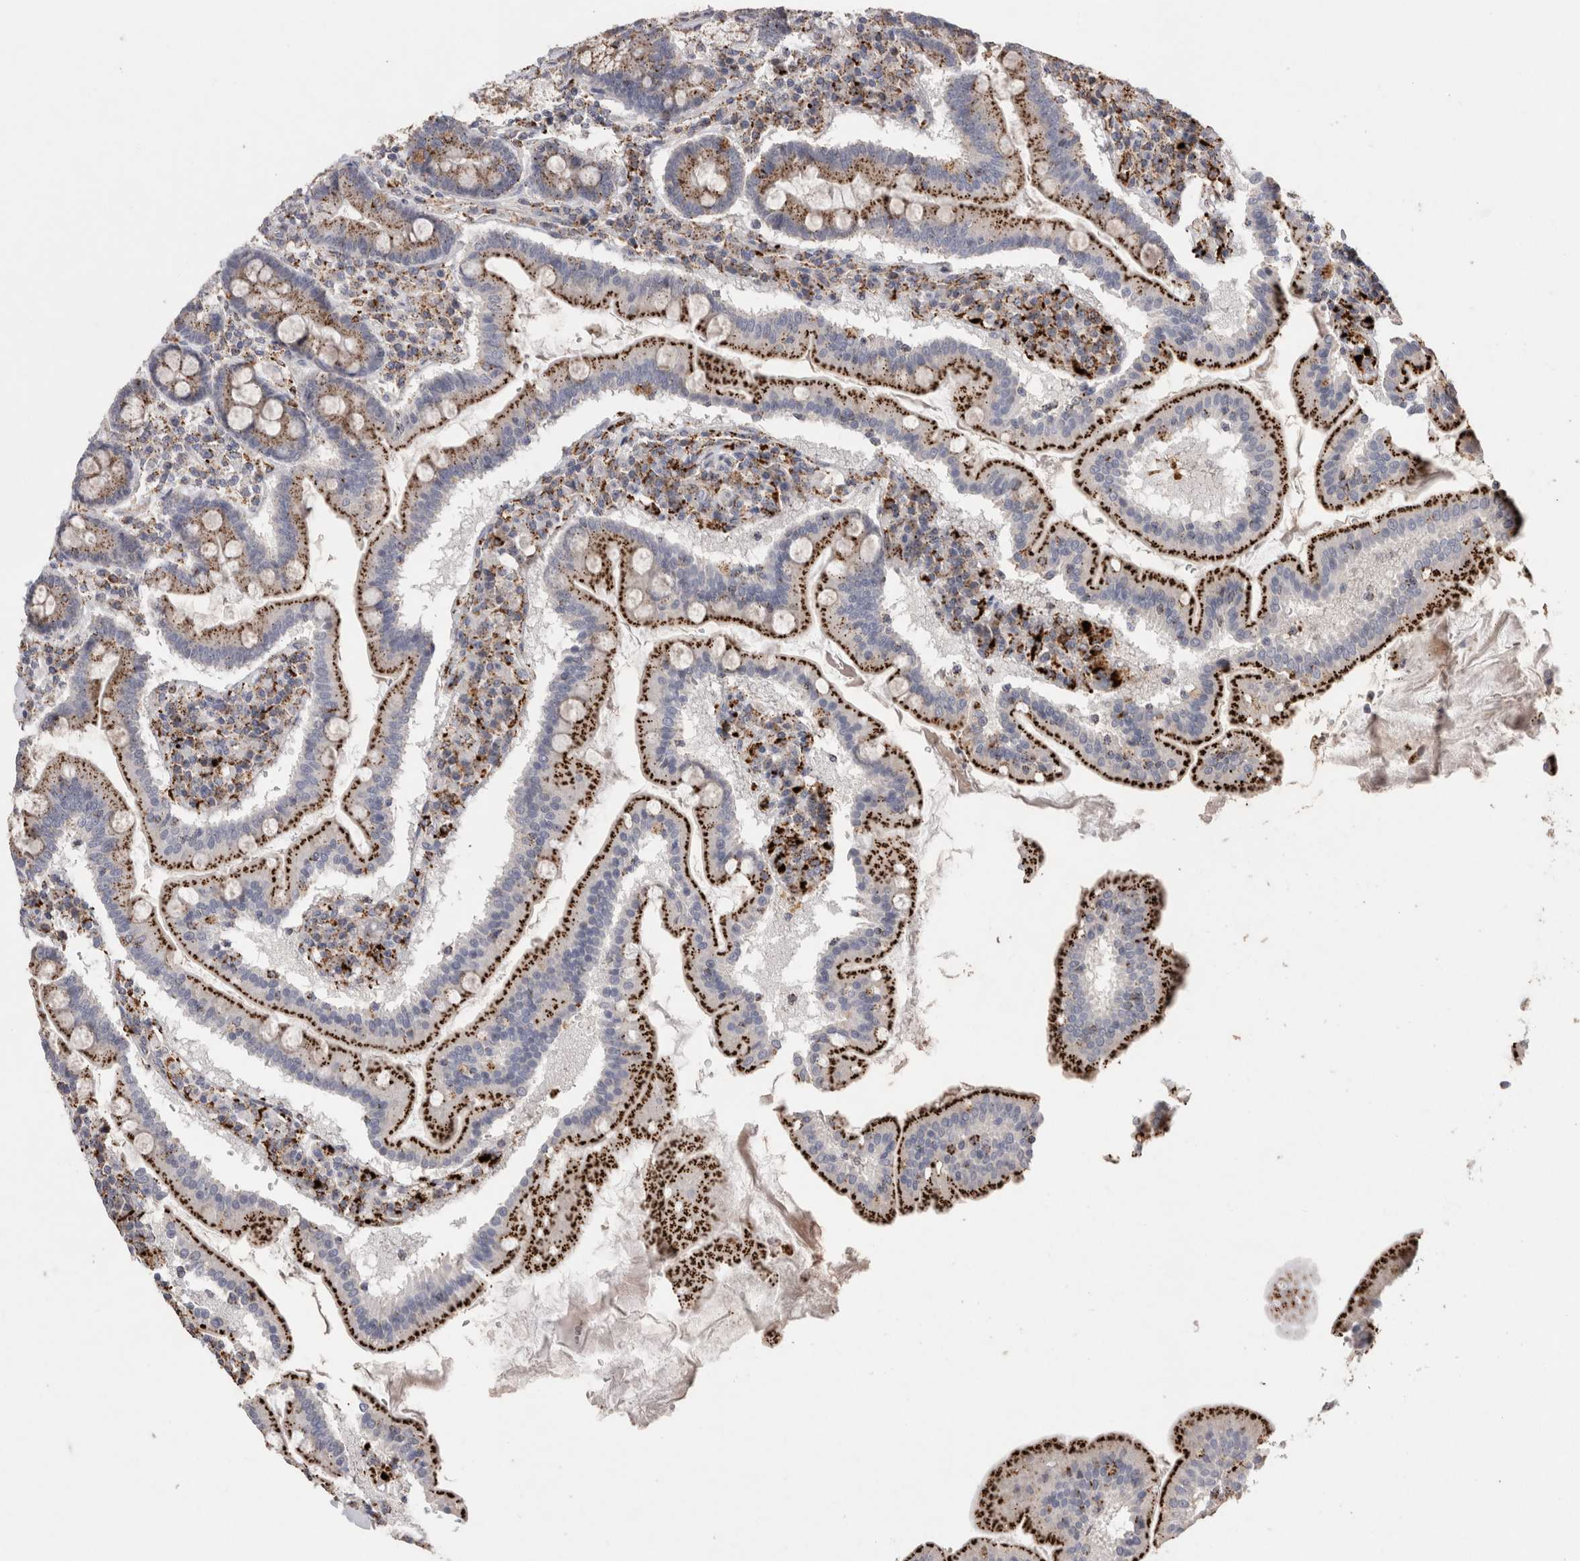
{"staining": {"intensity": "strong", "quantity": ">75%", "location": "cytoplasmic/membranous"}, "tissue": "duodenum", "cell_type": "Glandular cells", "image_type": "normal", "snomed": [{"axis": "morphology", "description": "Normal tissue, NOS"}, {"axis": "topography", "description": "Duodenum"}], "caption": "Glandular cells show high levels of strong cytoplasmic/membranous staining in approximately >75% of cells in unremarkable human duodenum.", "gene": "CTSA", "patient": {"sex": "male", "age": 50}}